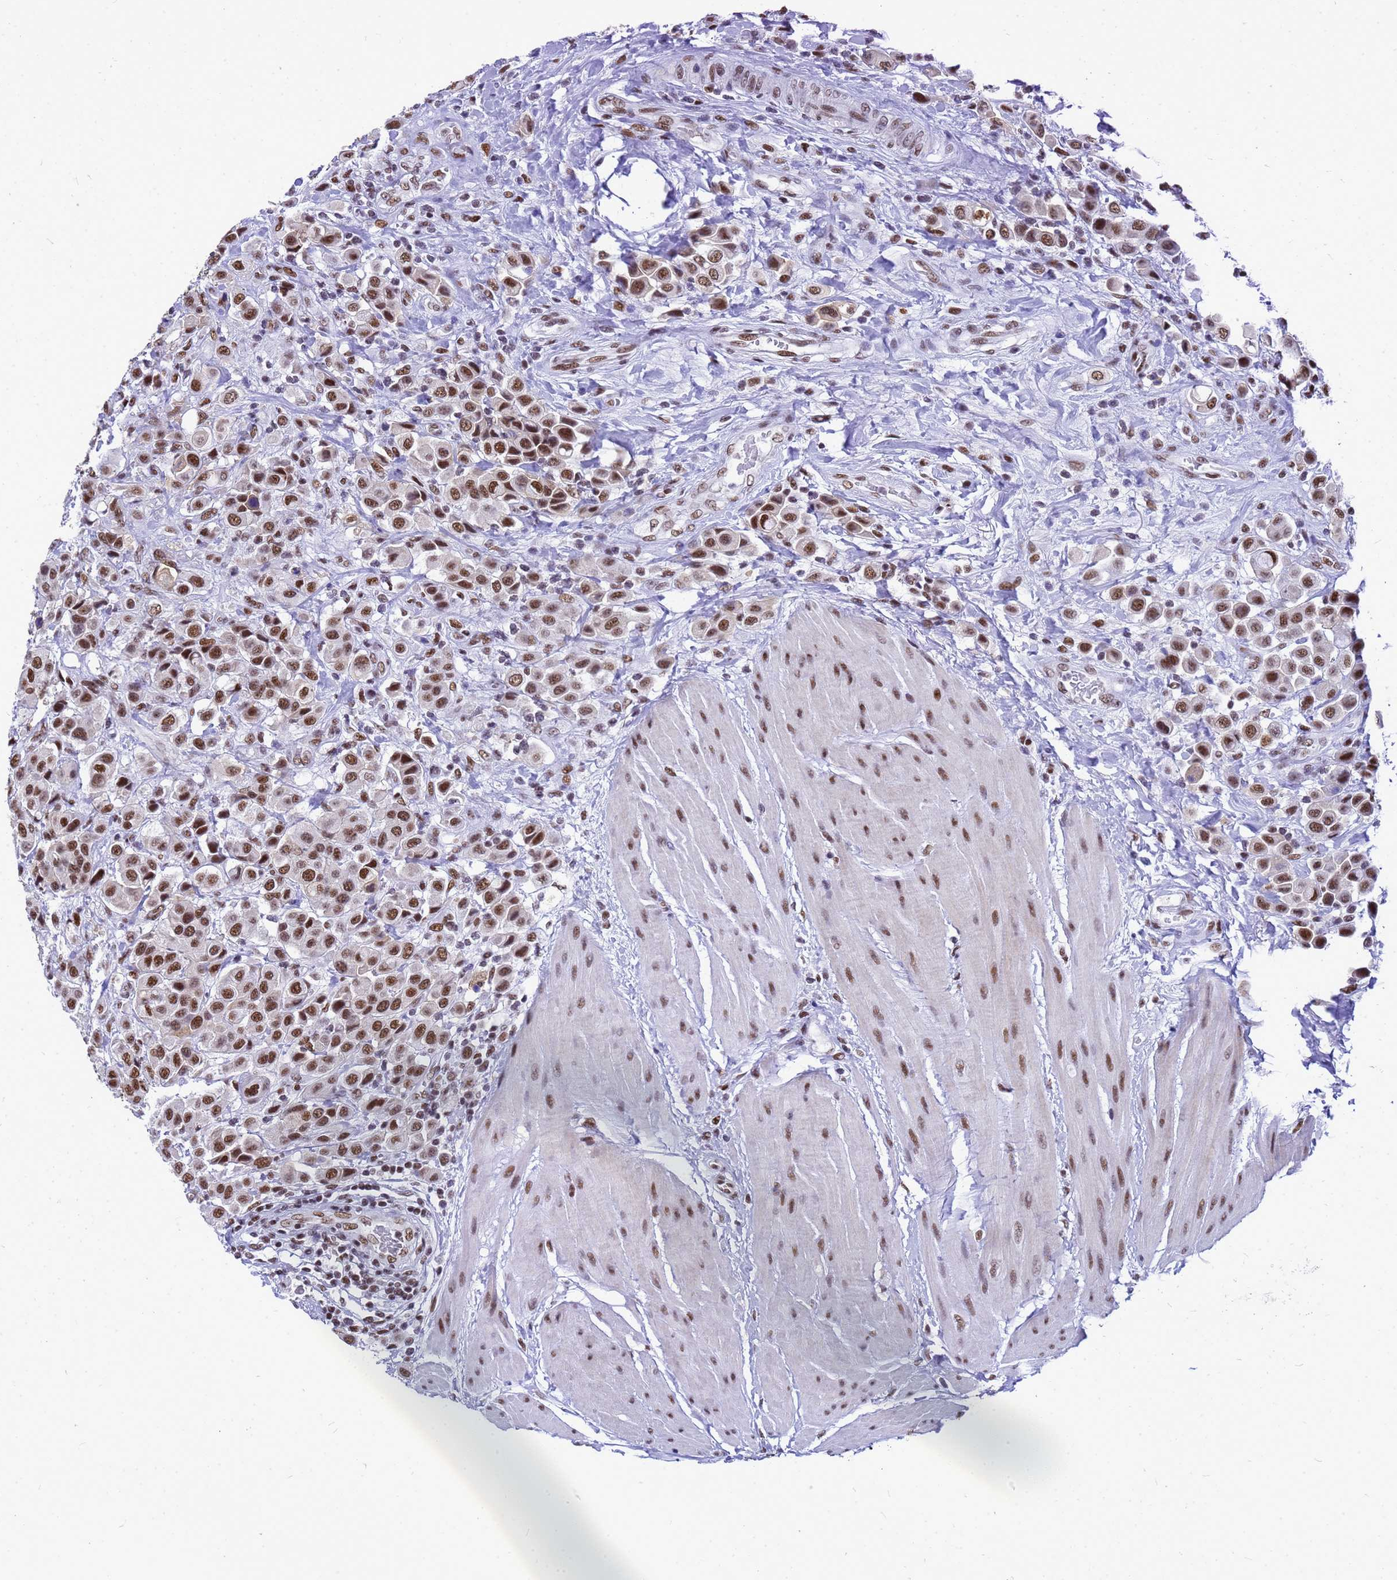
{"staining": {"intensity": "moderate", "quantity": ">75%", "location": "nuclear"}, "tissue": "urothelial cancer", "cell_type": "Tumor cells", "image_type": "cancer", "snomed": [{"axis": "morphology", "description": "Urothelial carcinoma, High grade"}, {"axis": "topography", "description": "Urinary bladder"}], "caption": "About >75% of tumor cells in human urothelial cancer show moderate nuclear protein expression as visualized by brown immunohistochemical staining.", "gene": "SART3", "patient": {"sex": "male", "age": 50}}